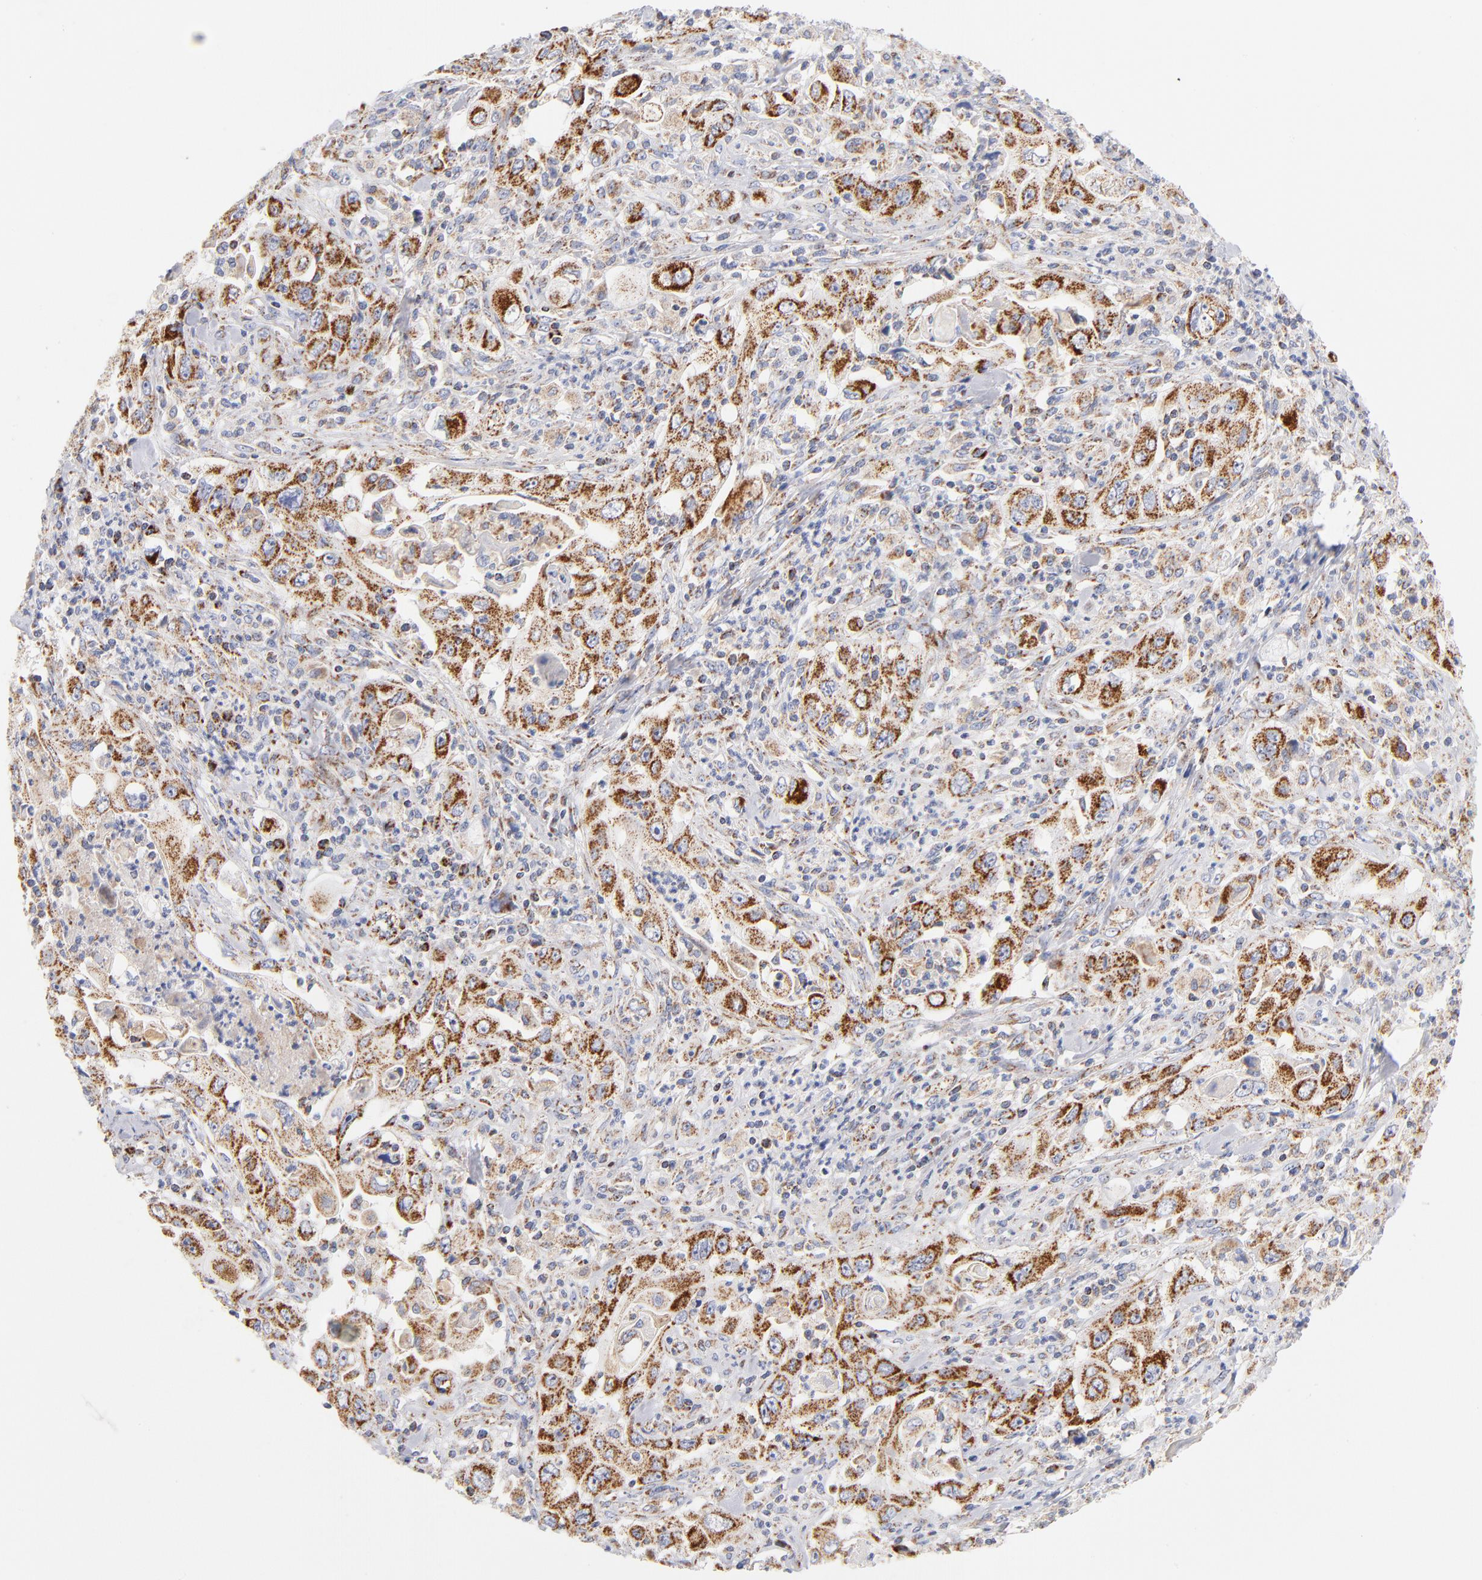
{"staining": {"intensity": "moderate", "quantity": ">75%", "location": "cytoplasmic/membranous"}, "tissue": "pancreatic cancer", "cell_type": "Tumor cells", "image_type": "cancer", "snomed": [{"axis": "morphology", "description": "Adenocarcinoma, NOS"}, {"axis": "topography", "description": "Pancreas"}], "caption": "Protein expression analysis of pancreatic adenocarcinoma displays moderate cytoplasmic/membranous positivity in about >75% of tumor cells.", "gene": "DLAT", "patient": {"sex": "male", "age": 70}}